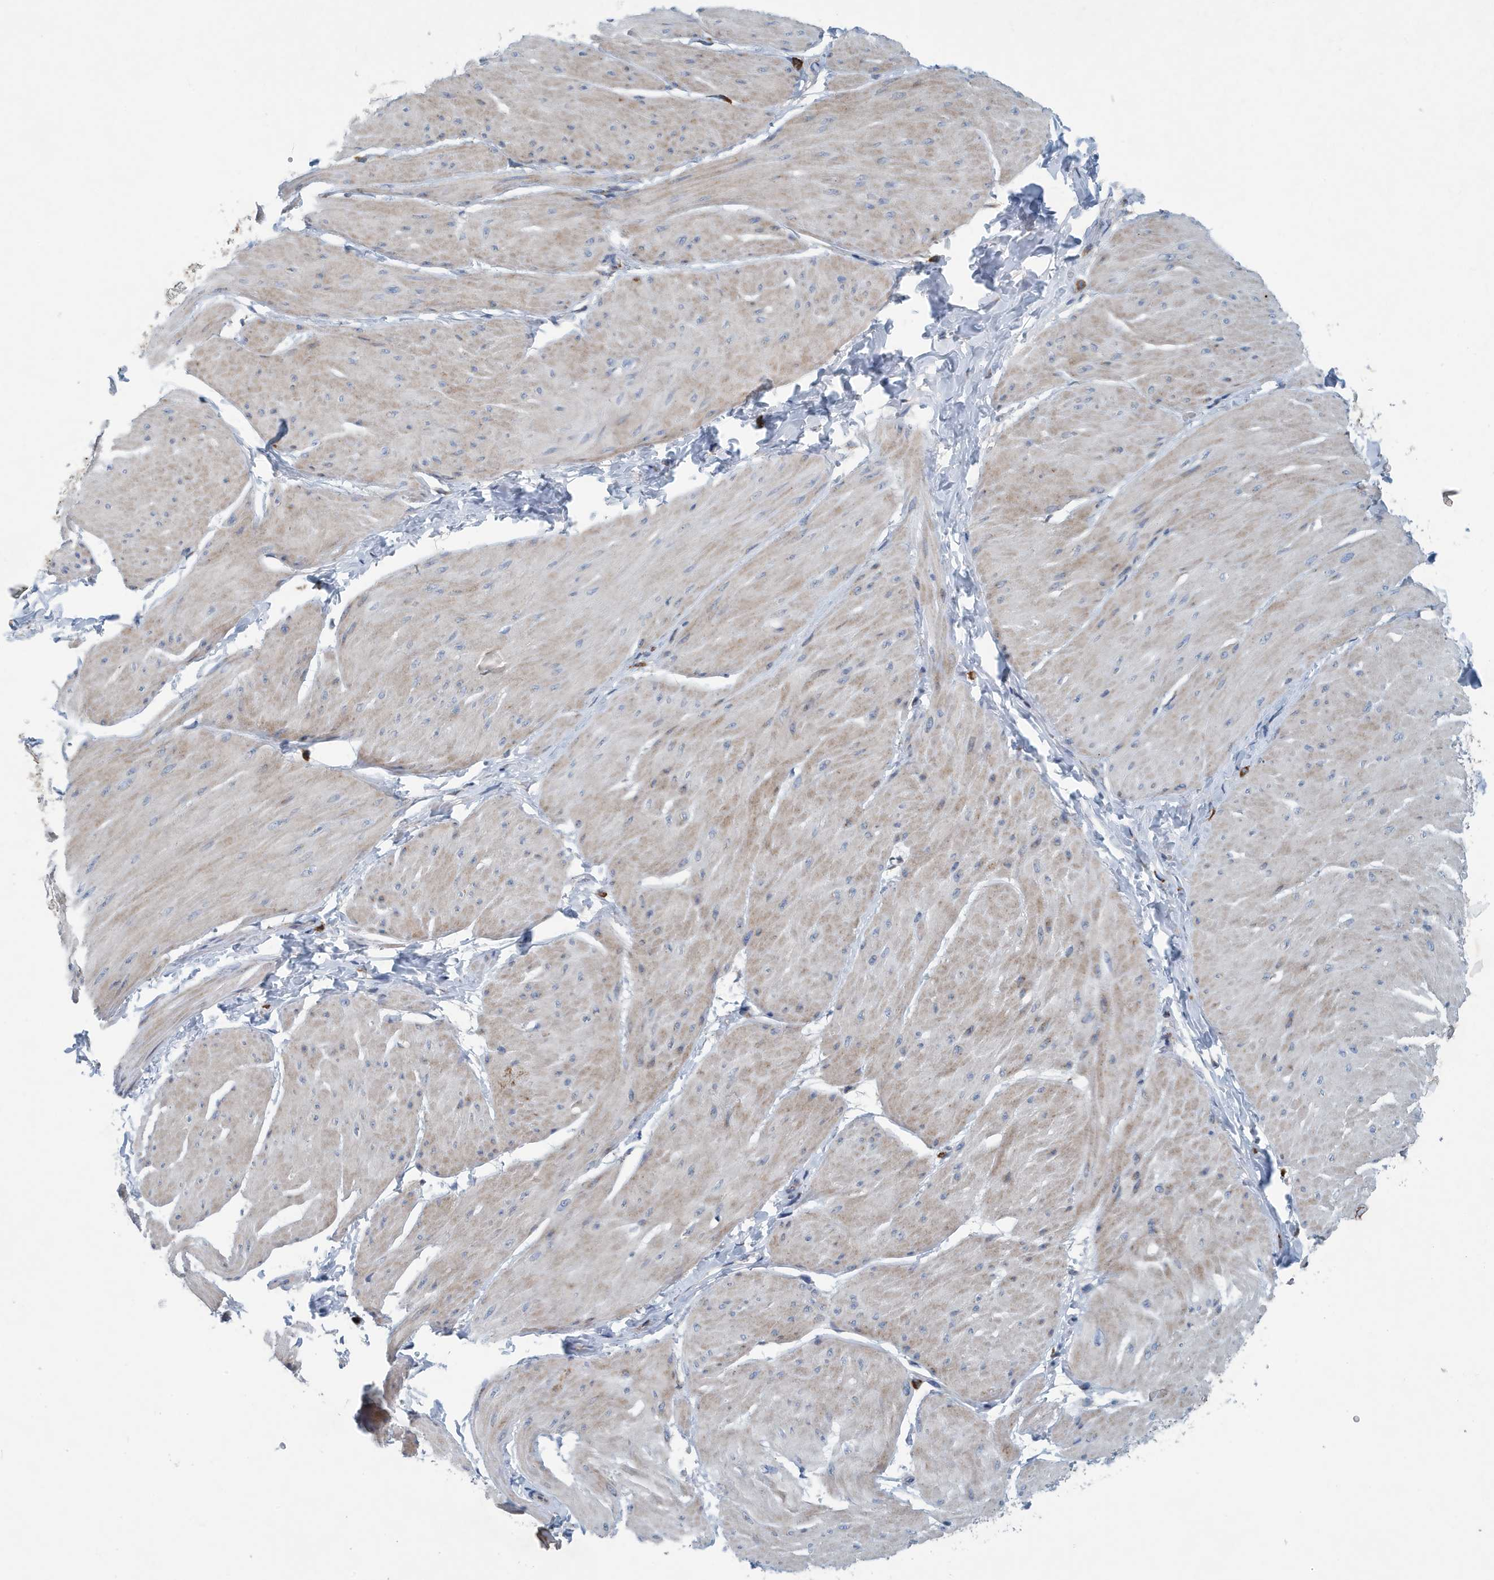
{"staining": {"intensity": "weak", "quantity": "25%-75%", "location": "cytoplasmic/membranous"}, "tissue": "smooth muscle", "cell_type": "Smooth muscle cells", "image_type": "normal", "snomed": [{"axis": "morphology", "description": "Urothelial carcinoma, High grade"}, {"axis": "topography", "description": "Urinary bladder"}], "caption": "Immunohistochemistry (DAB) staining of benign human smooth muscle reveals weak cytoplasmic/membranous protein expression in approximately 25%-75% of smooth muscle cells.", "gene": "PPM1M", "patient": {"sex": "male", "age": 46}}